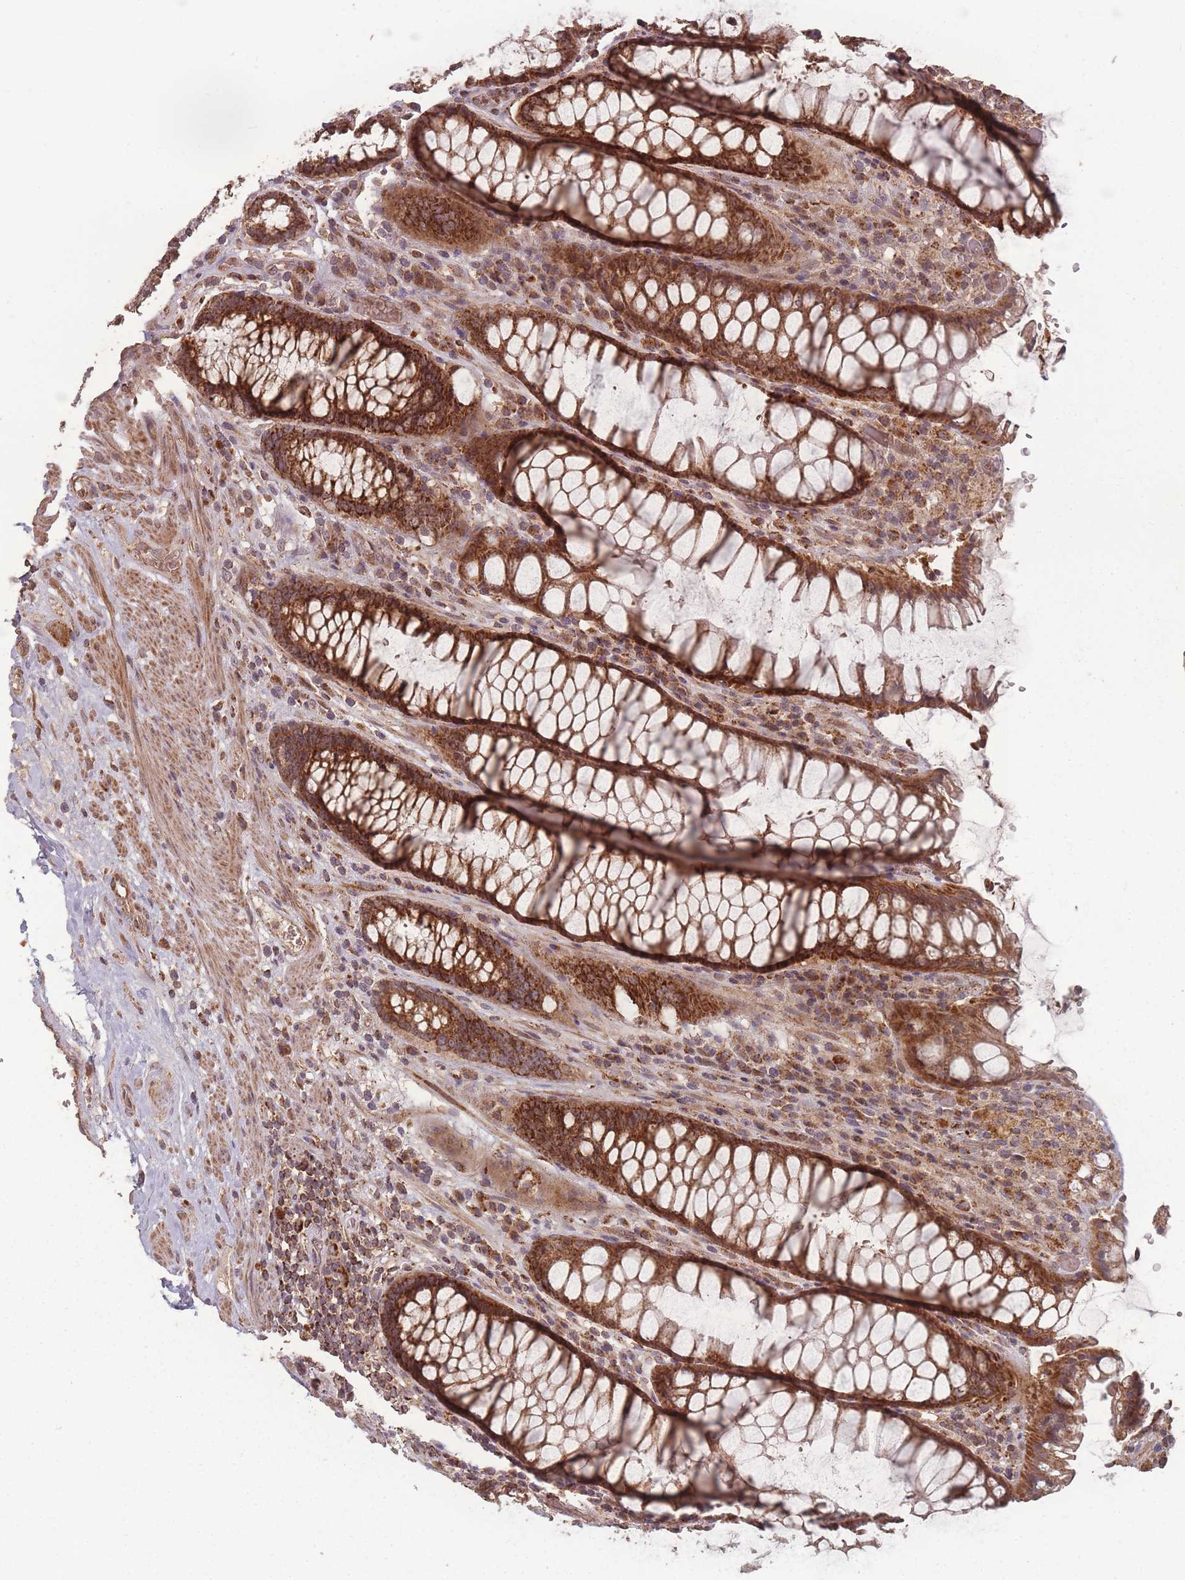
{"staining": {"intensity": "strong", "quantity": ">75%", "location": "cytoplasmic/membranous"}, "tissue": "rectum", "cell_type": "Glandular cells", "image_type": "normal", "snomed": [{"axis": "morphology", "description": "Normal tissue, NOS"}, {"axis": "topography", "description": "Rectum"}], "caption": "The micrograph shows a brown stain indicating the presence of a protein in the cytoplasmic/membranous of glandular cells in rectum.", "gene": "LYRM7", "patient": {"sex": "male", "age": 64}}